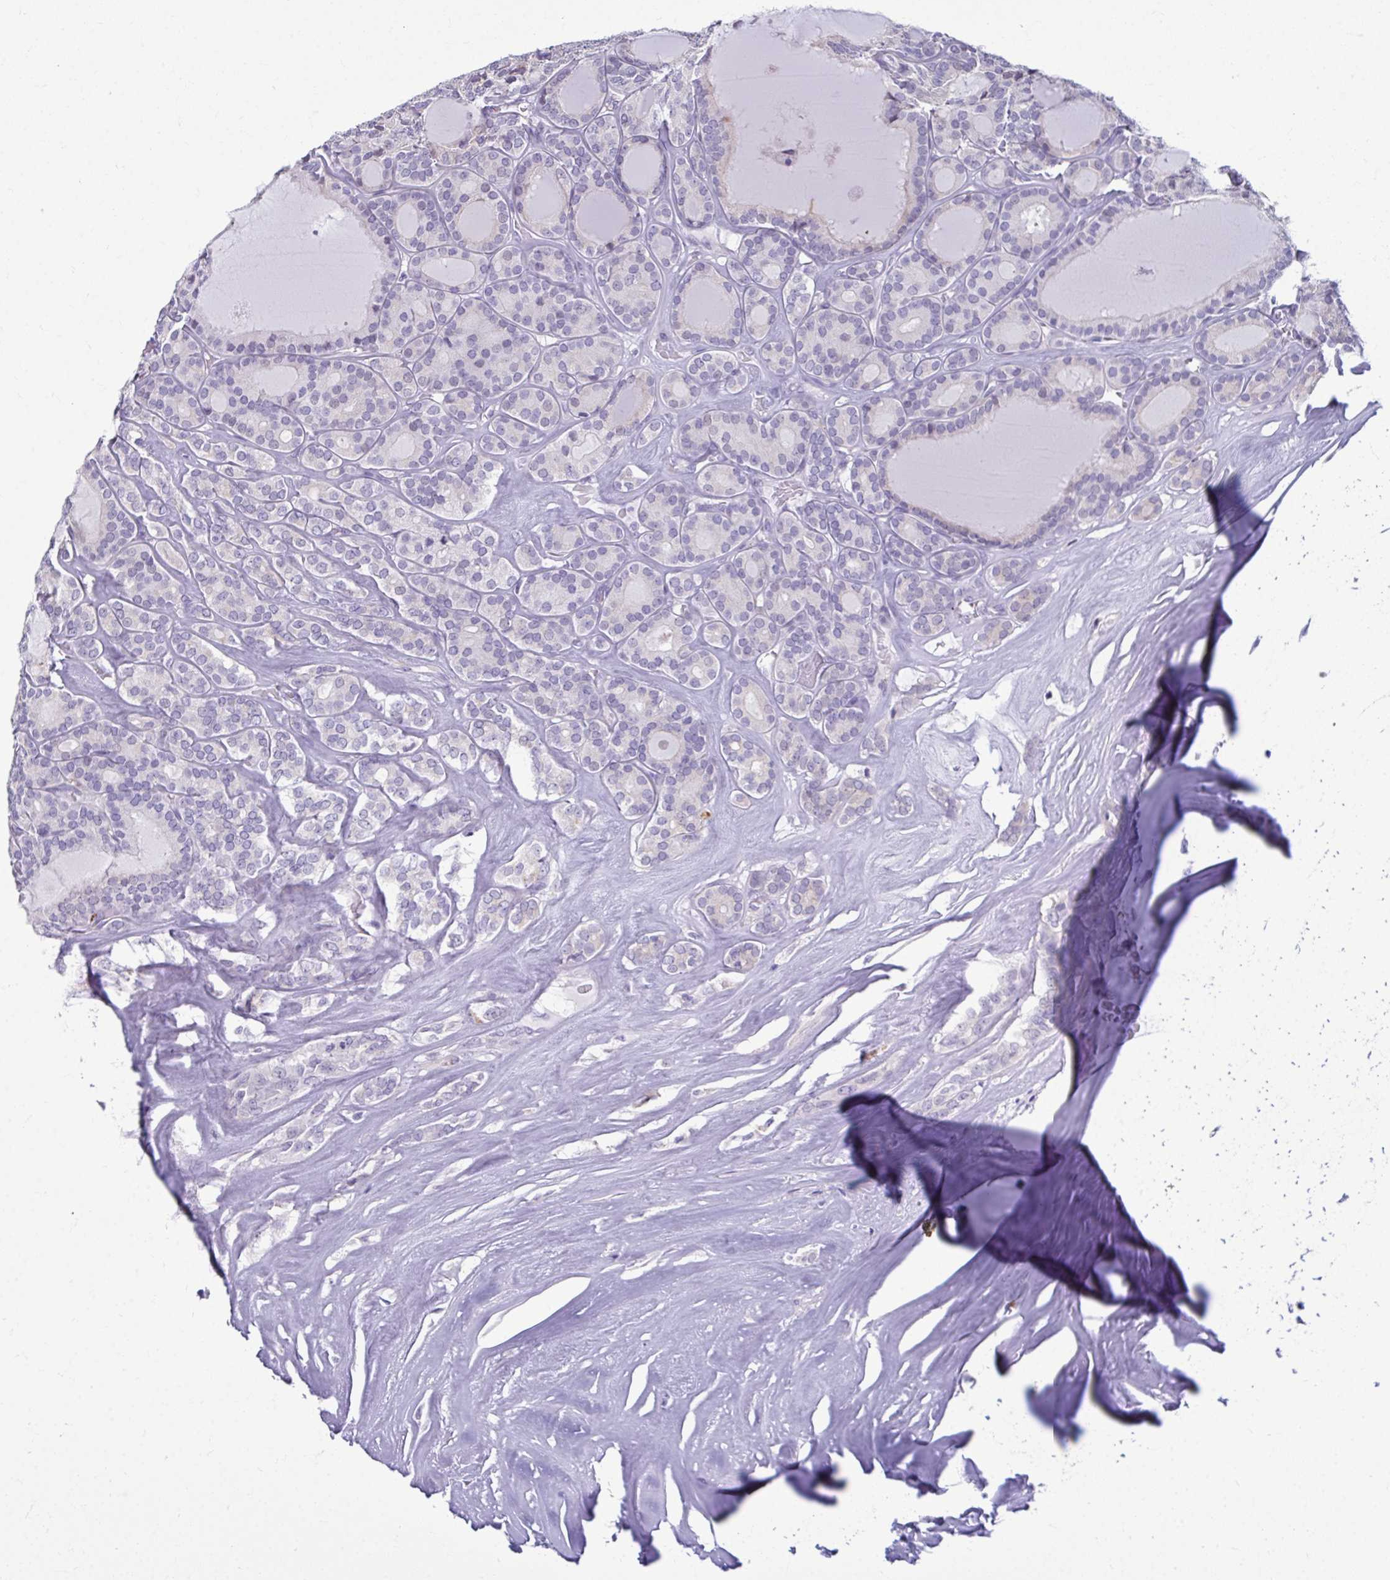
{"staining": {"intensity": "negative", "quantity": "none", "location": "none"}, "tissue": "thyroid cancer", "cell_type": "Tumor cells", "image_type": "cancer", "snomed": [{"axis": "morphology", "description": "Follicular adenoma carcinoma, NOS"}, {"axis": "topography", "description": "Thyroid gland"}], "caption": "The image exhibits no significant positivity in tumor cells of follicular adenoma carcinoma (thyroid).", "gene": "SERPINI1", "patient": {"sex": "male", "age": 74}}